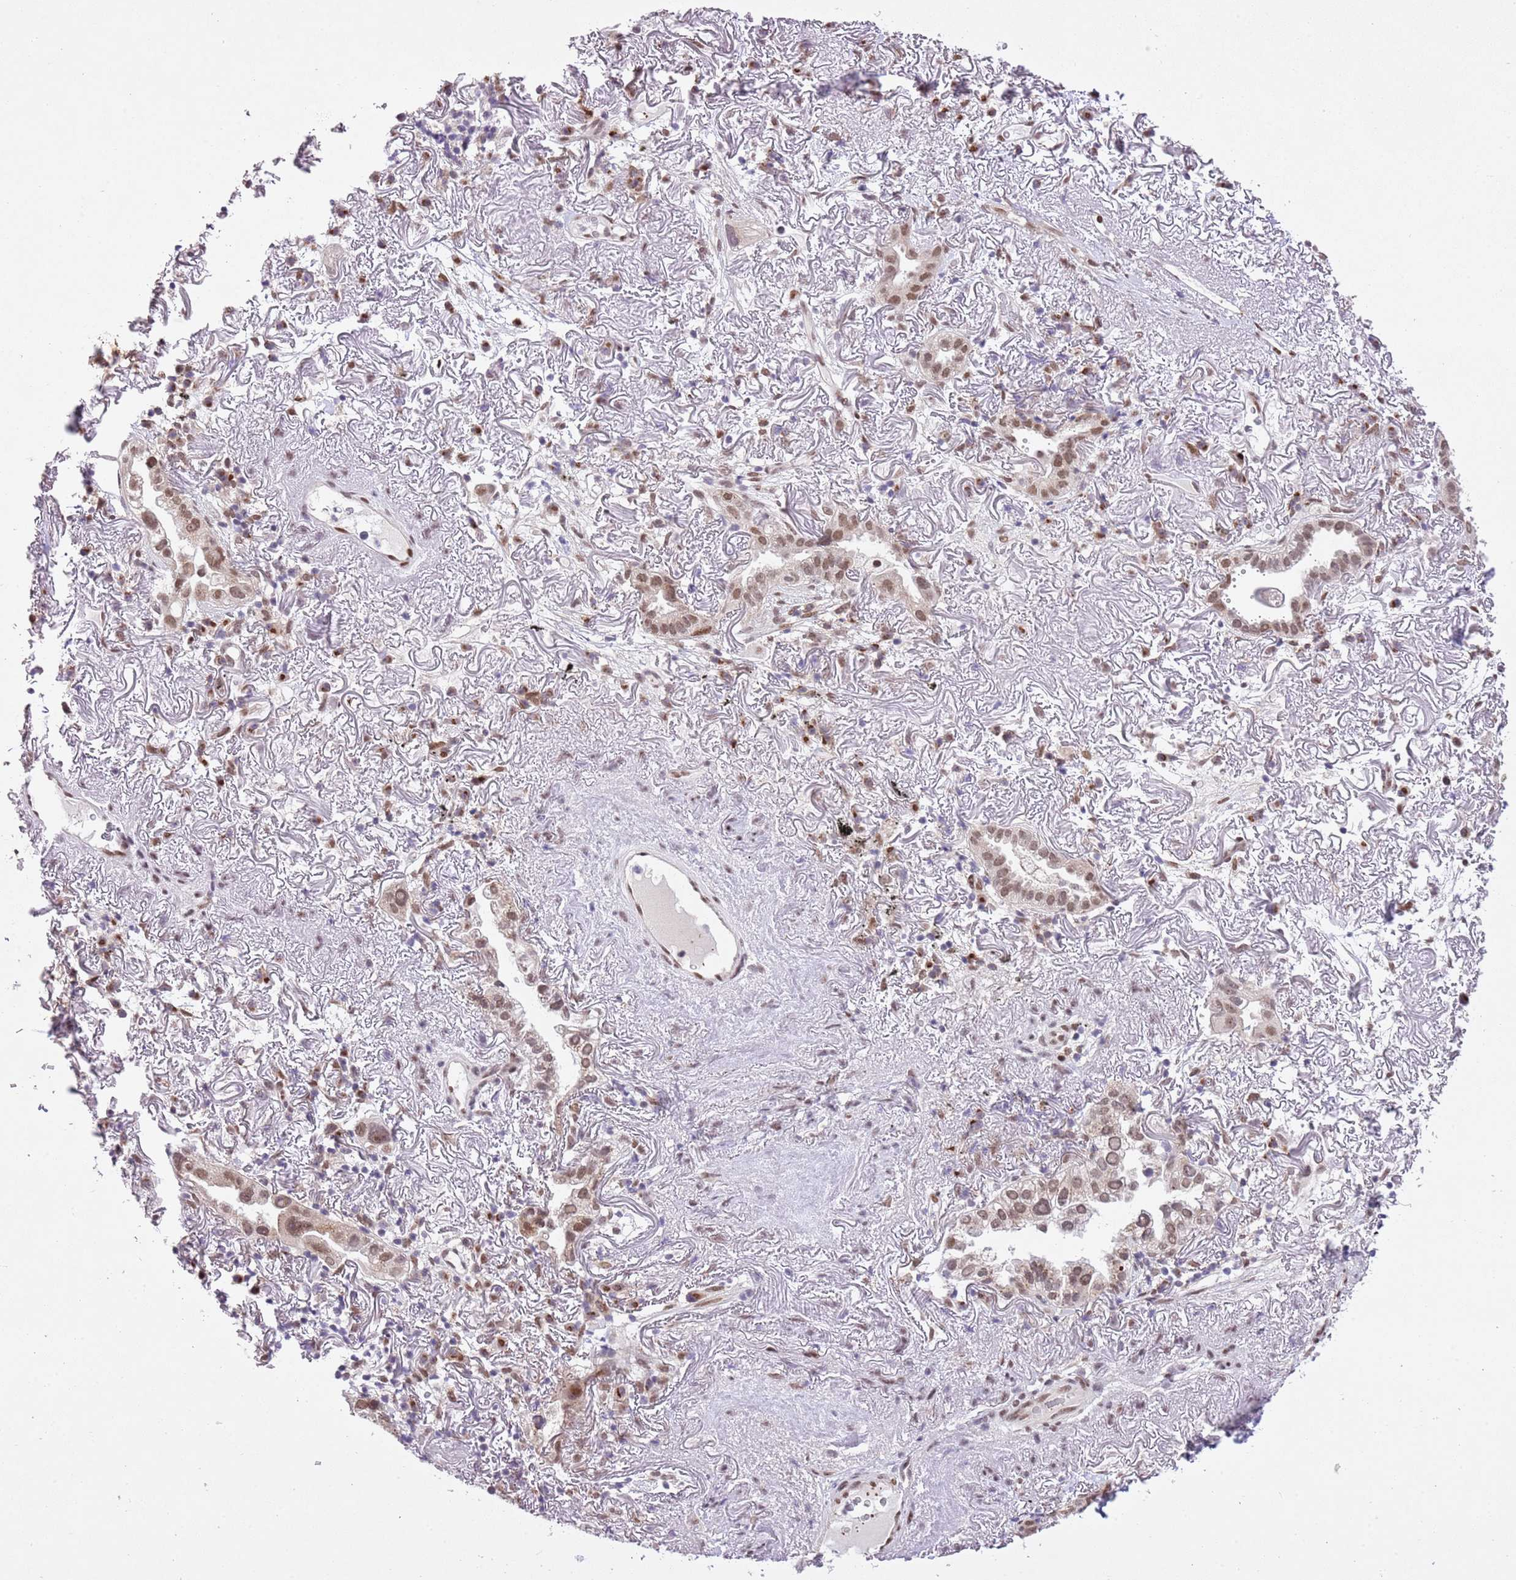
{"staining": {"intensity": "moderate", "quantity": "25%-75%", "location": "cytoplasmic/membranous,nuclear"}, "tissue": "lung cancer", "cell_type": "Tumor cells", "image_type": "cancer", "snomed": [{"axis": "morphology", "description": "Adenocarcinoma, NOS"}, {"axis": "topography", "description": "Lung"}], "caption": "Immunohistochemical staining of adenocarcinoma (lung) displays moderate cytoplasmic/membranous and nuclear protein staining in approximately 25%-75% of tumor cells.", "gene": "NACC2", "patient": {"sex": "female", "age": 69}}